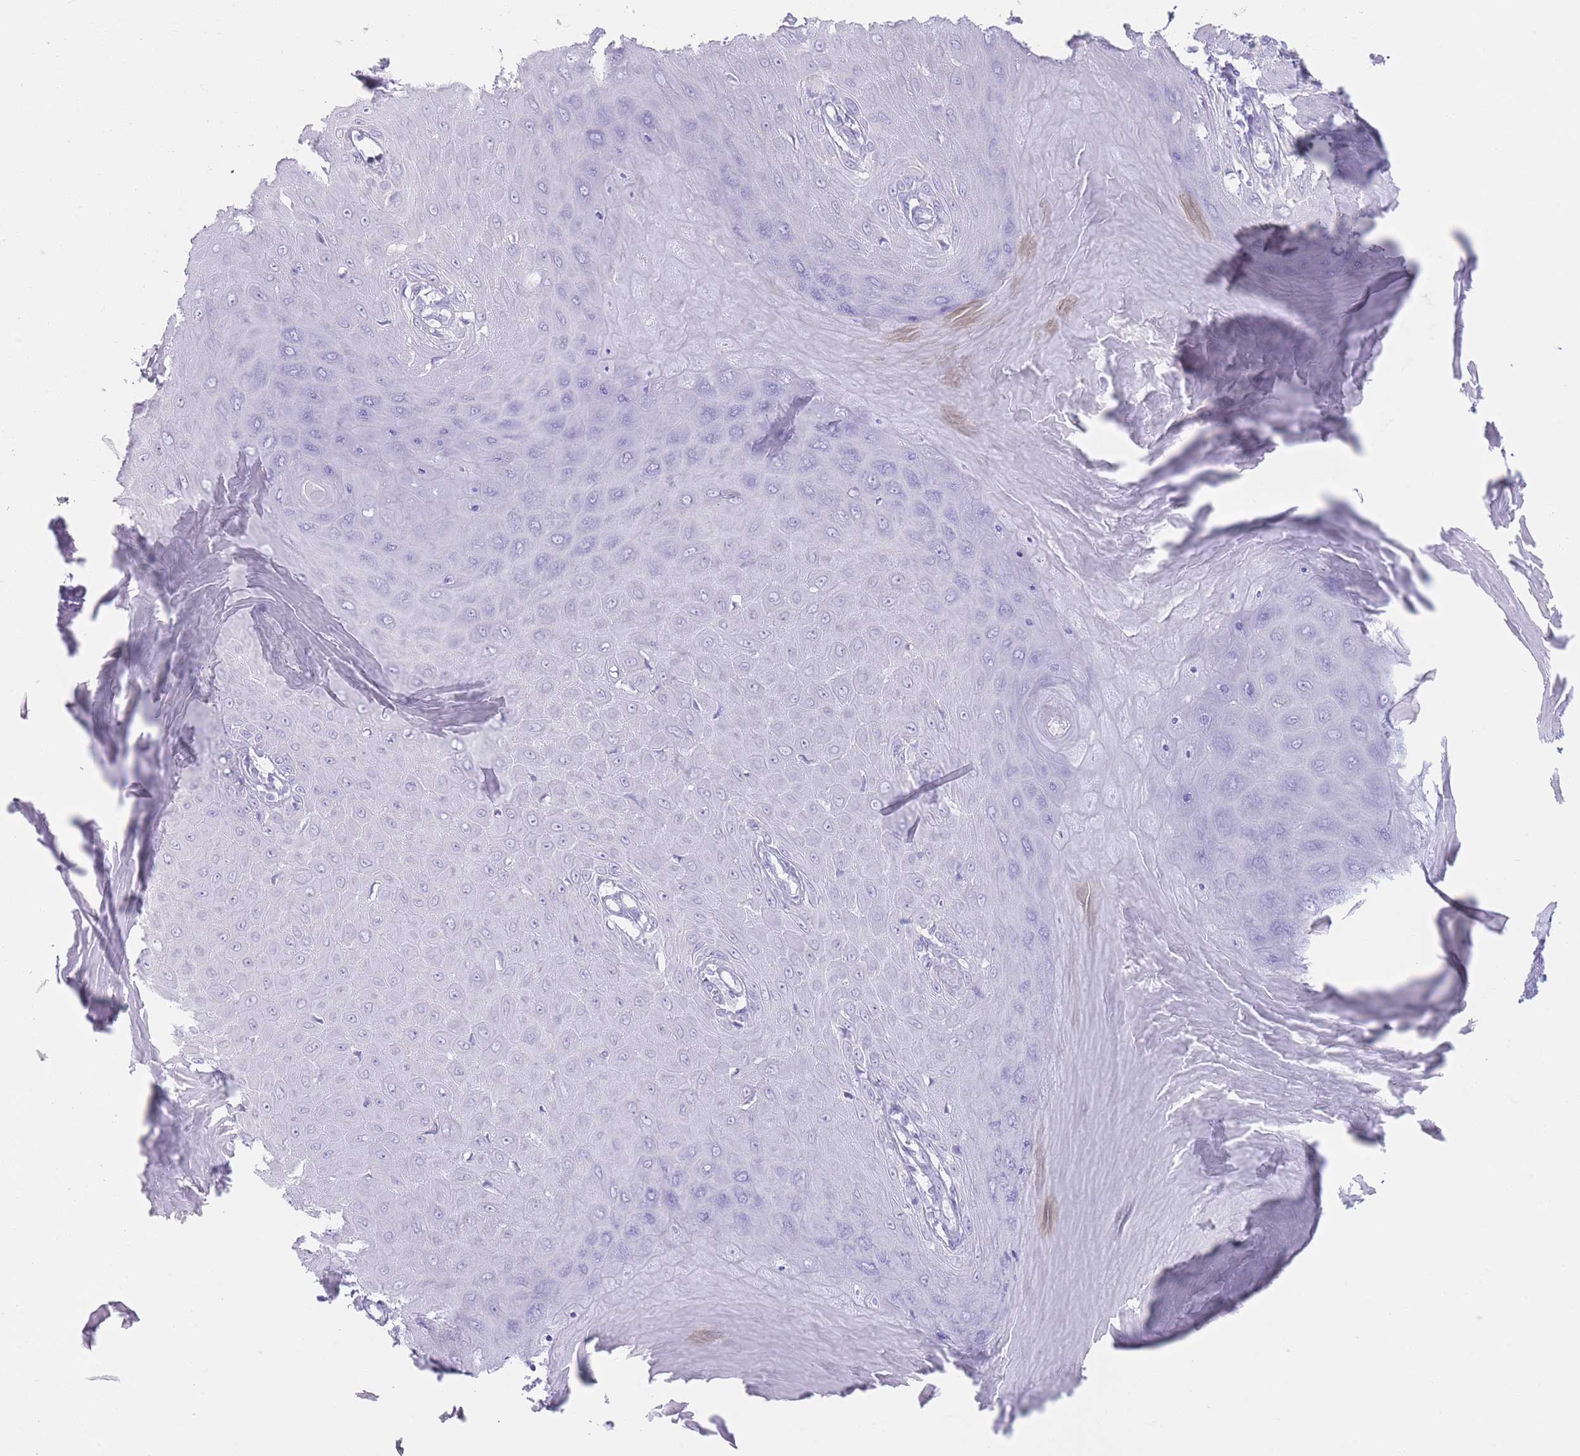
{"staining": {"intensity": "negative", "quantity": "none", "location": "none"}, "tissue": "skin cancer", "cell_type": "Tumor cells", "image_type": "cancer", "snomed": [{"axis": "morphology", "description": "Squamous cell carcinoma, NOS"}, {"axis": "topography", "description": "Skin"}], "caption": "Histopathology image shows no significant protein staining in tumor cells of skin squamous cell carcinoma.", "gene": "GPR12", "patient": {"sex": "male", "age": 70}}